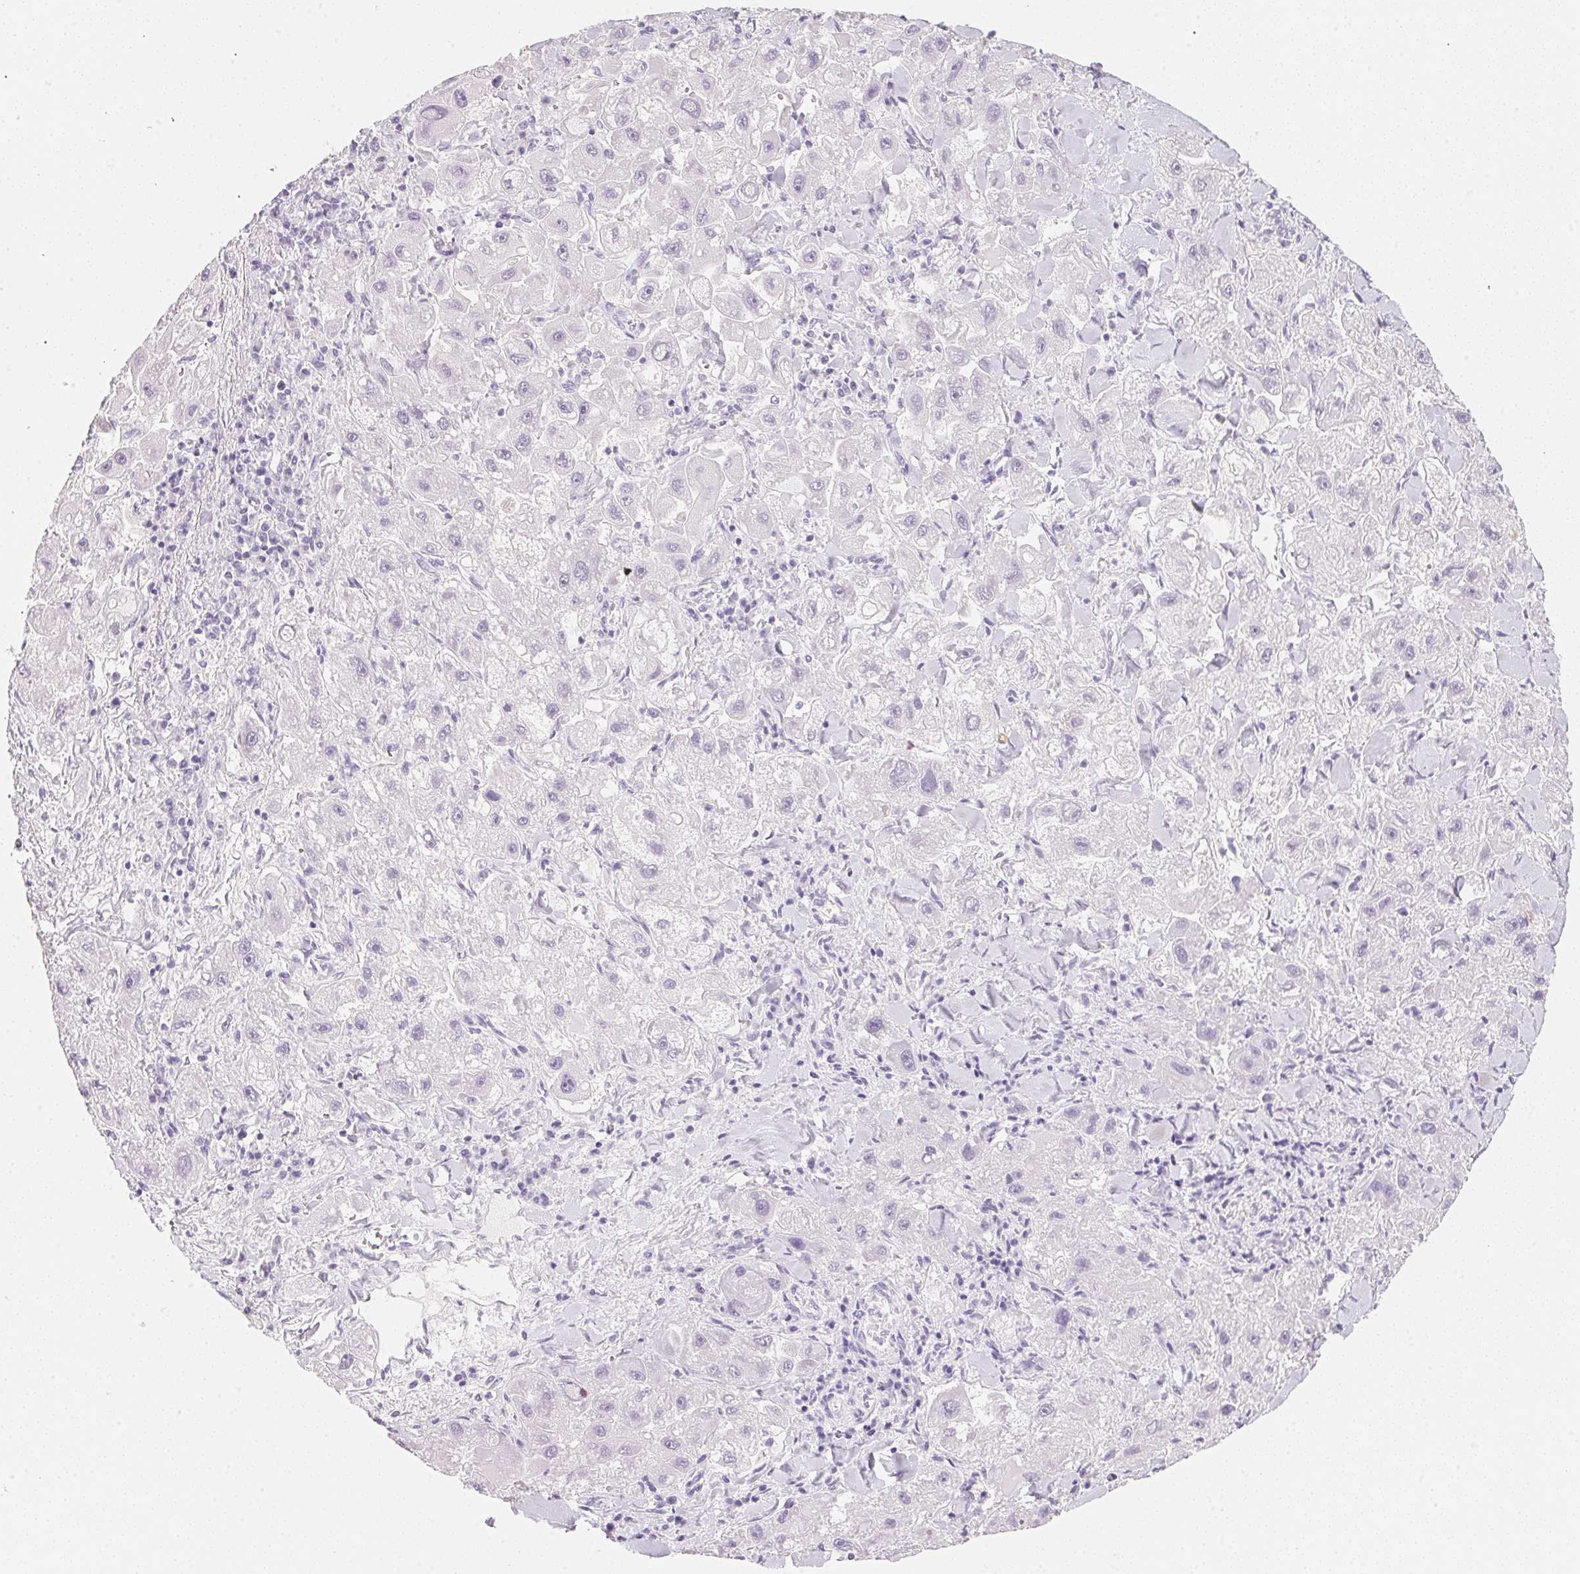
{"staining": {"intensity": "negative", "quantity": "none", "location": "none"}, "tissue": "liver cancer", "cell_type": "Tumor cells", "image_type": "cancer", "snomed": [{"axis": "morphology", "description": "Carcinoma, Hepatocellular, NOS"}, {"axis": "topography", "description": "Liver"}], "caption": "Immunohistochemical staining of liver hepatocellular carcinoma shows no significant expression in tumor cells.", "gene": "ACP3", "patient": {"sex": "male", "age": 24}}